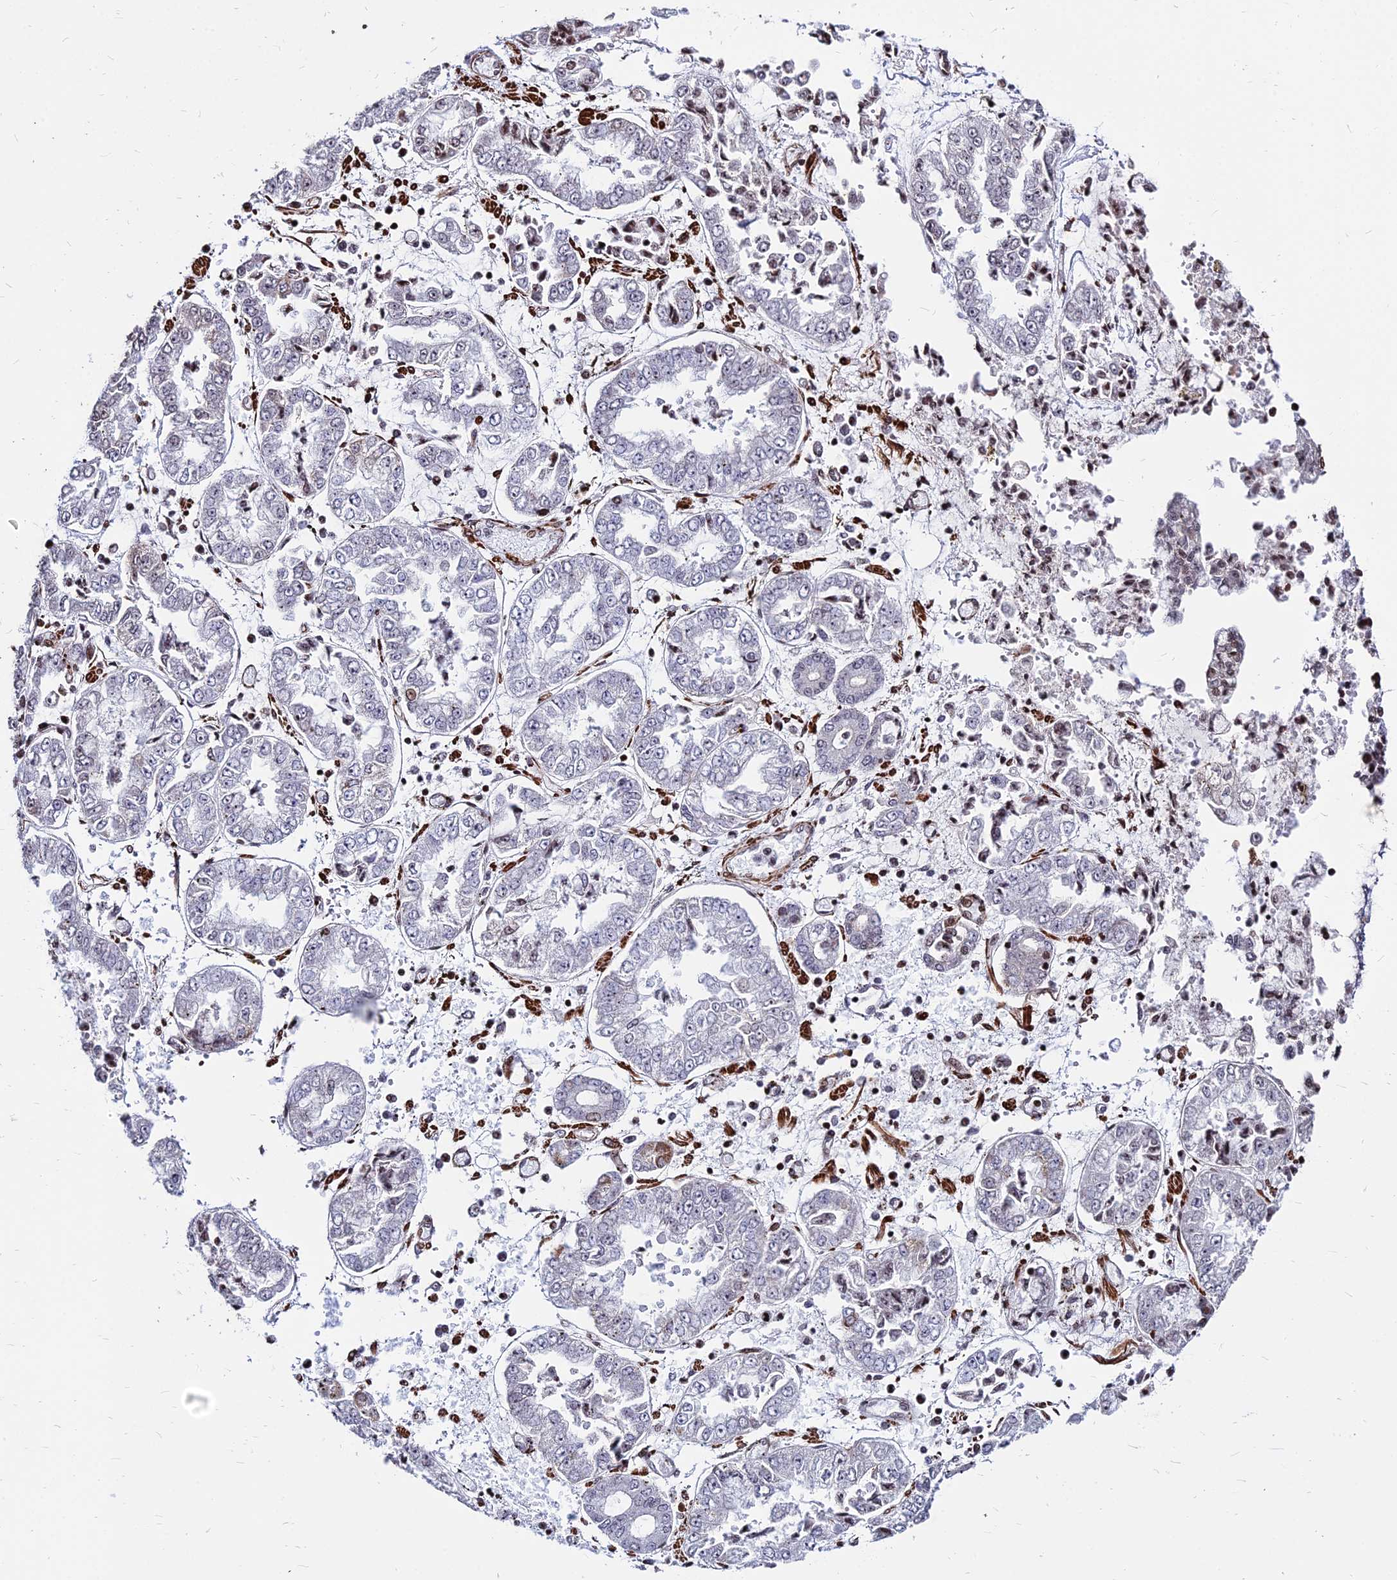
{"staining": {"intensity": "negative", "quantity": "none", "location": "none"}, "tissue": "stomach cancer", "cell_type": "Tumor cells", "image_type": "cancer", "snomed": [{"axis": "morphology", "description": "Adenocarcinoma, NOS"}, {"axis": "topography", "description": "Stomach"}], "caption": "This is an immunohistochemistry photomicrograph of human stomach cancer. There is no positivity in tumor cells.", "gene": "NYAP2", "patient": {"sex": "male", "age": 76}}